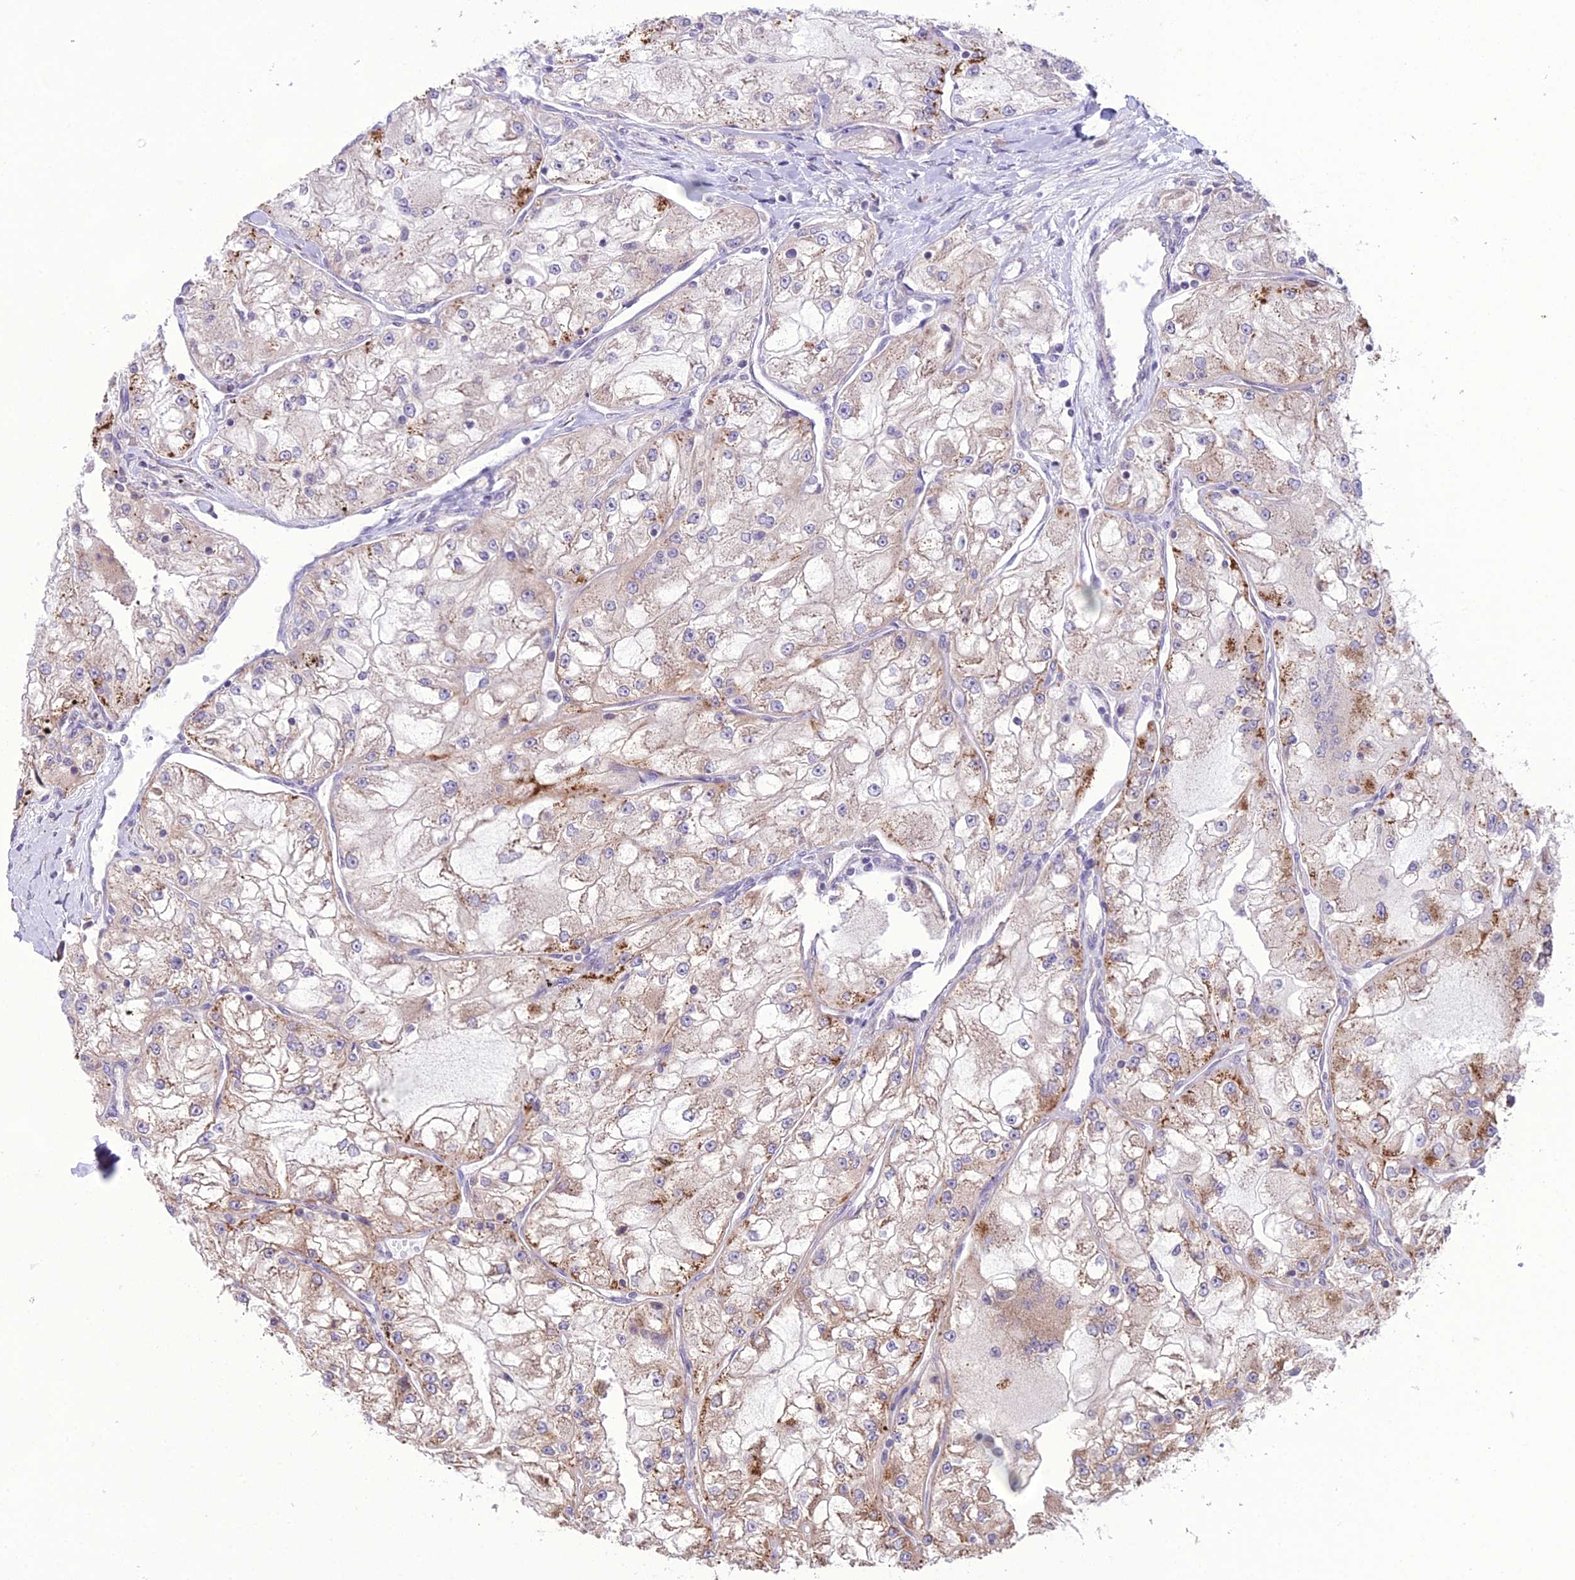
{"staining": {"intensity": "weak", "quantity": "25%-75%", "location": "cytoplasmic/membranous"}, "tissue": "renal cancer", "cell_type": "Tumor cells", "image_type": "cancer", "snomed": [{"axis": "morphology", "description": "Adenocarcinoma, NOS"}, {"axis": "topography", "description": "Kidney"}], "caption": "IHC micrograph of neoplastic tissue: human renal adenocarcinoma stained using IHC demonstrates low levels of weak protein expression localized specifically in the cytoplasmic/membranous of tumor cells, appearing as a cytoplasmic/membranous brown color.", "gene": "RPS26", "patient": {"sex": "female", "age": 72}}